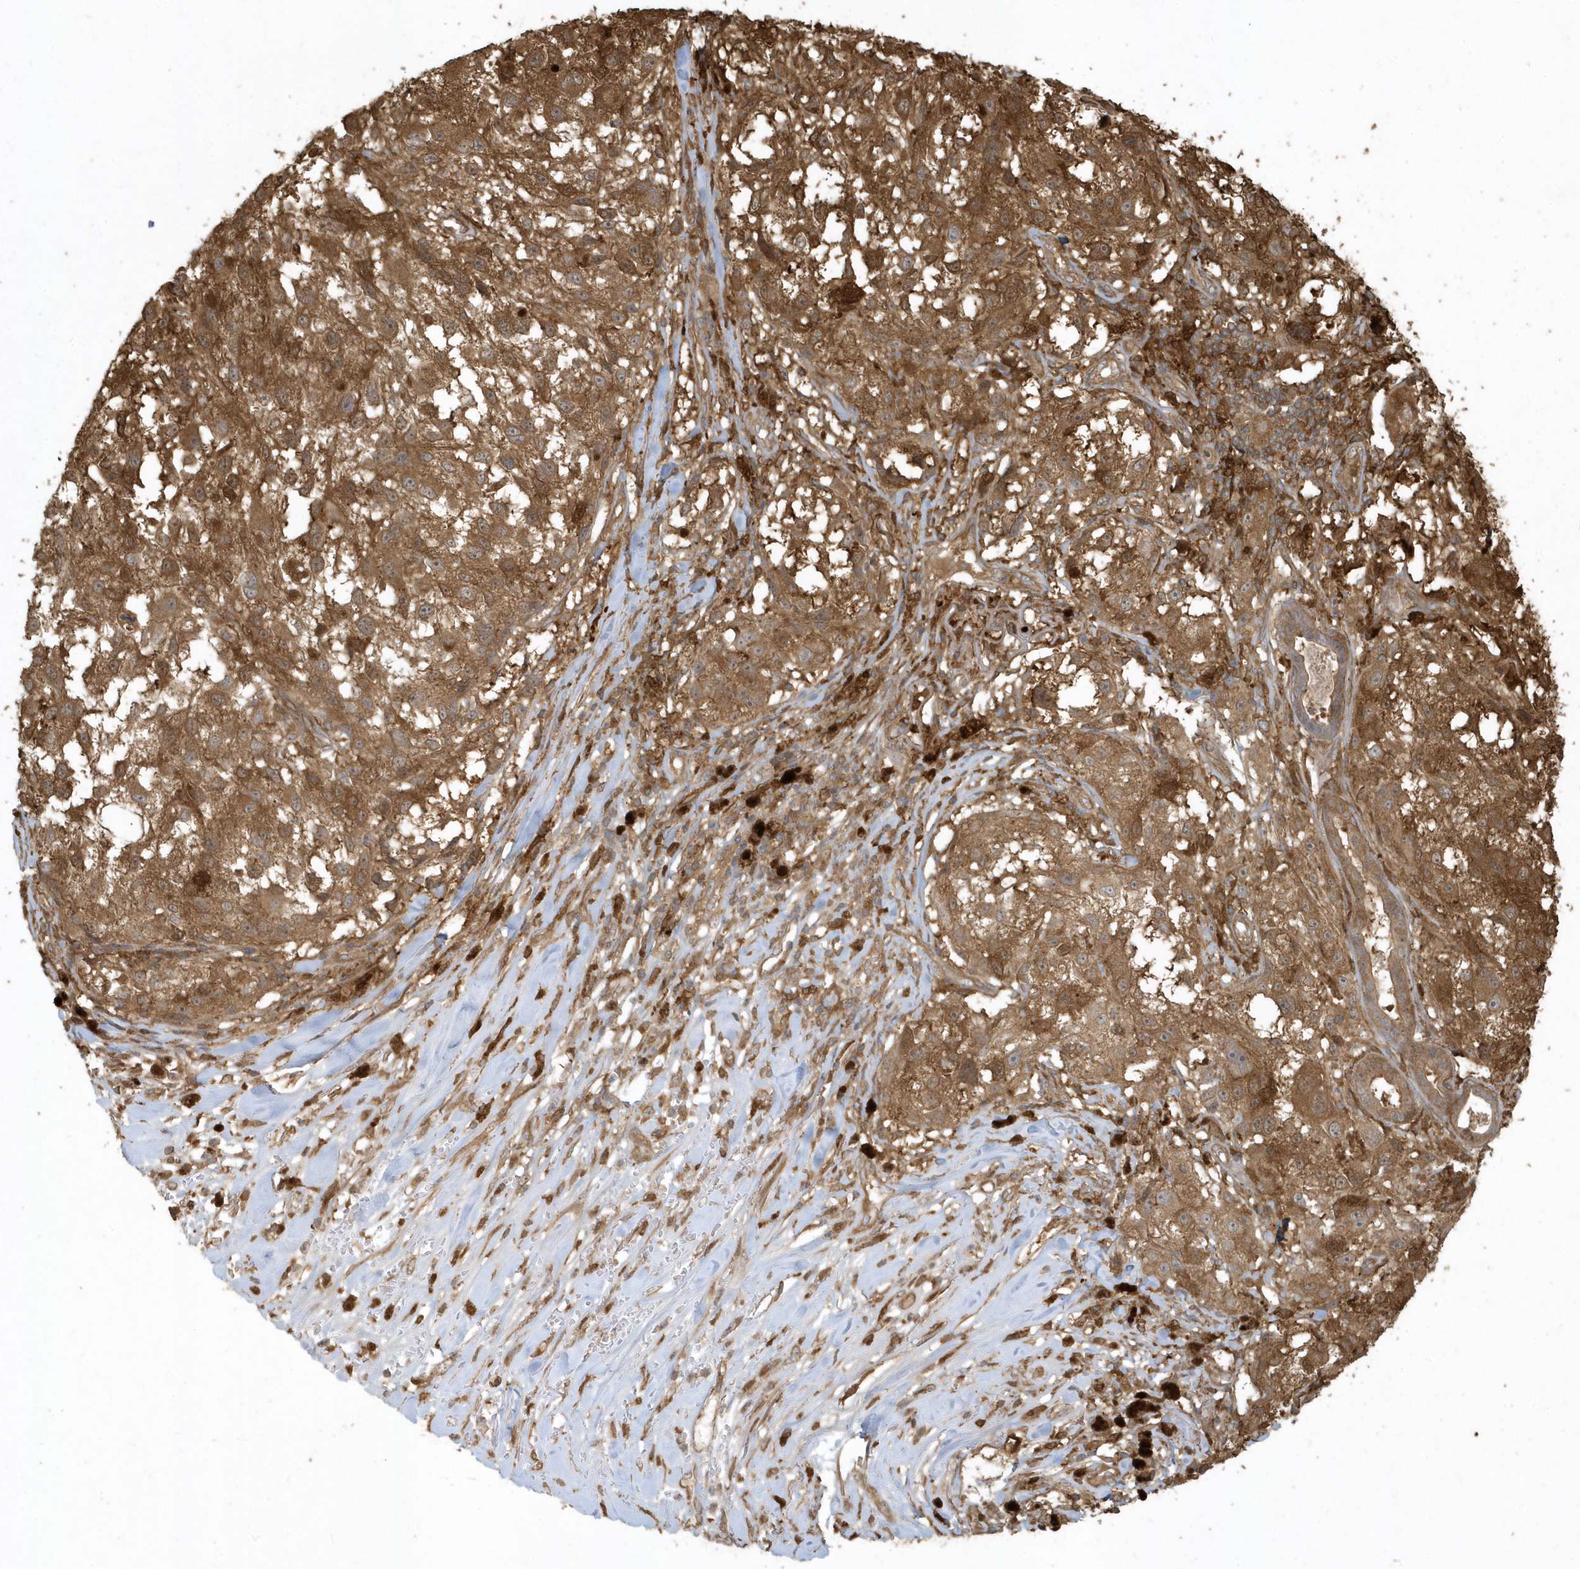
{"staining": {"intensity": "strong", "quantity": ">75%", "location": "cytoplasmic/membranous"}, "tissue": "melanoma", "cell_type": "Tumor cells", "image_type": "cancer", "snomed": [{"axis": "morphology", "description": "Necrosis, NOS"}, {"axis": "morphology", "description": "Malignant melanoma, NOS"}, {"axis": "topography", "description": "Skin"}], "caption": "High-power microscopy captured an immunohistochemistry histopathology image of malignant melanoma, revealing strong cytoplasmic/membranous expression in about >75% of tumor cells.", "gene": "HNMT", "patient": {"sex": "female", "age": 87}}